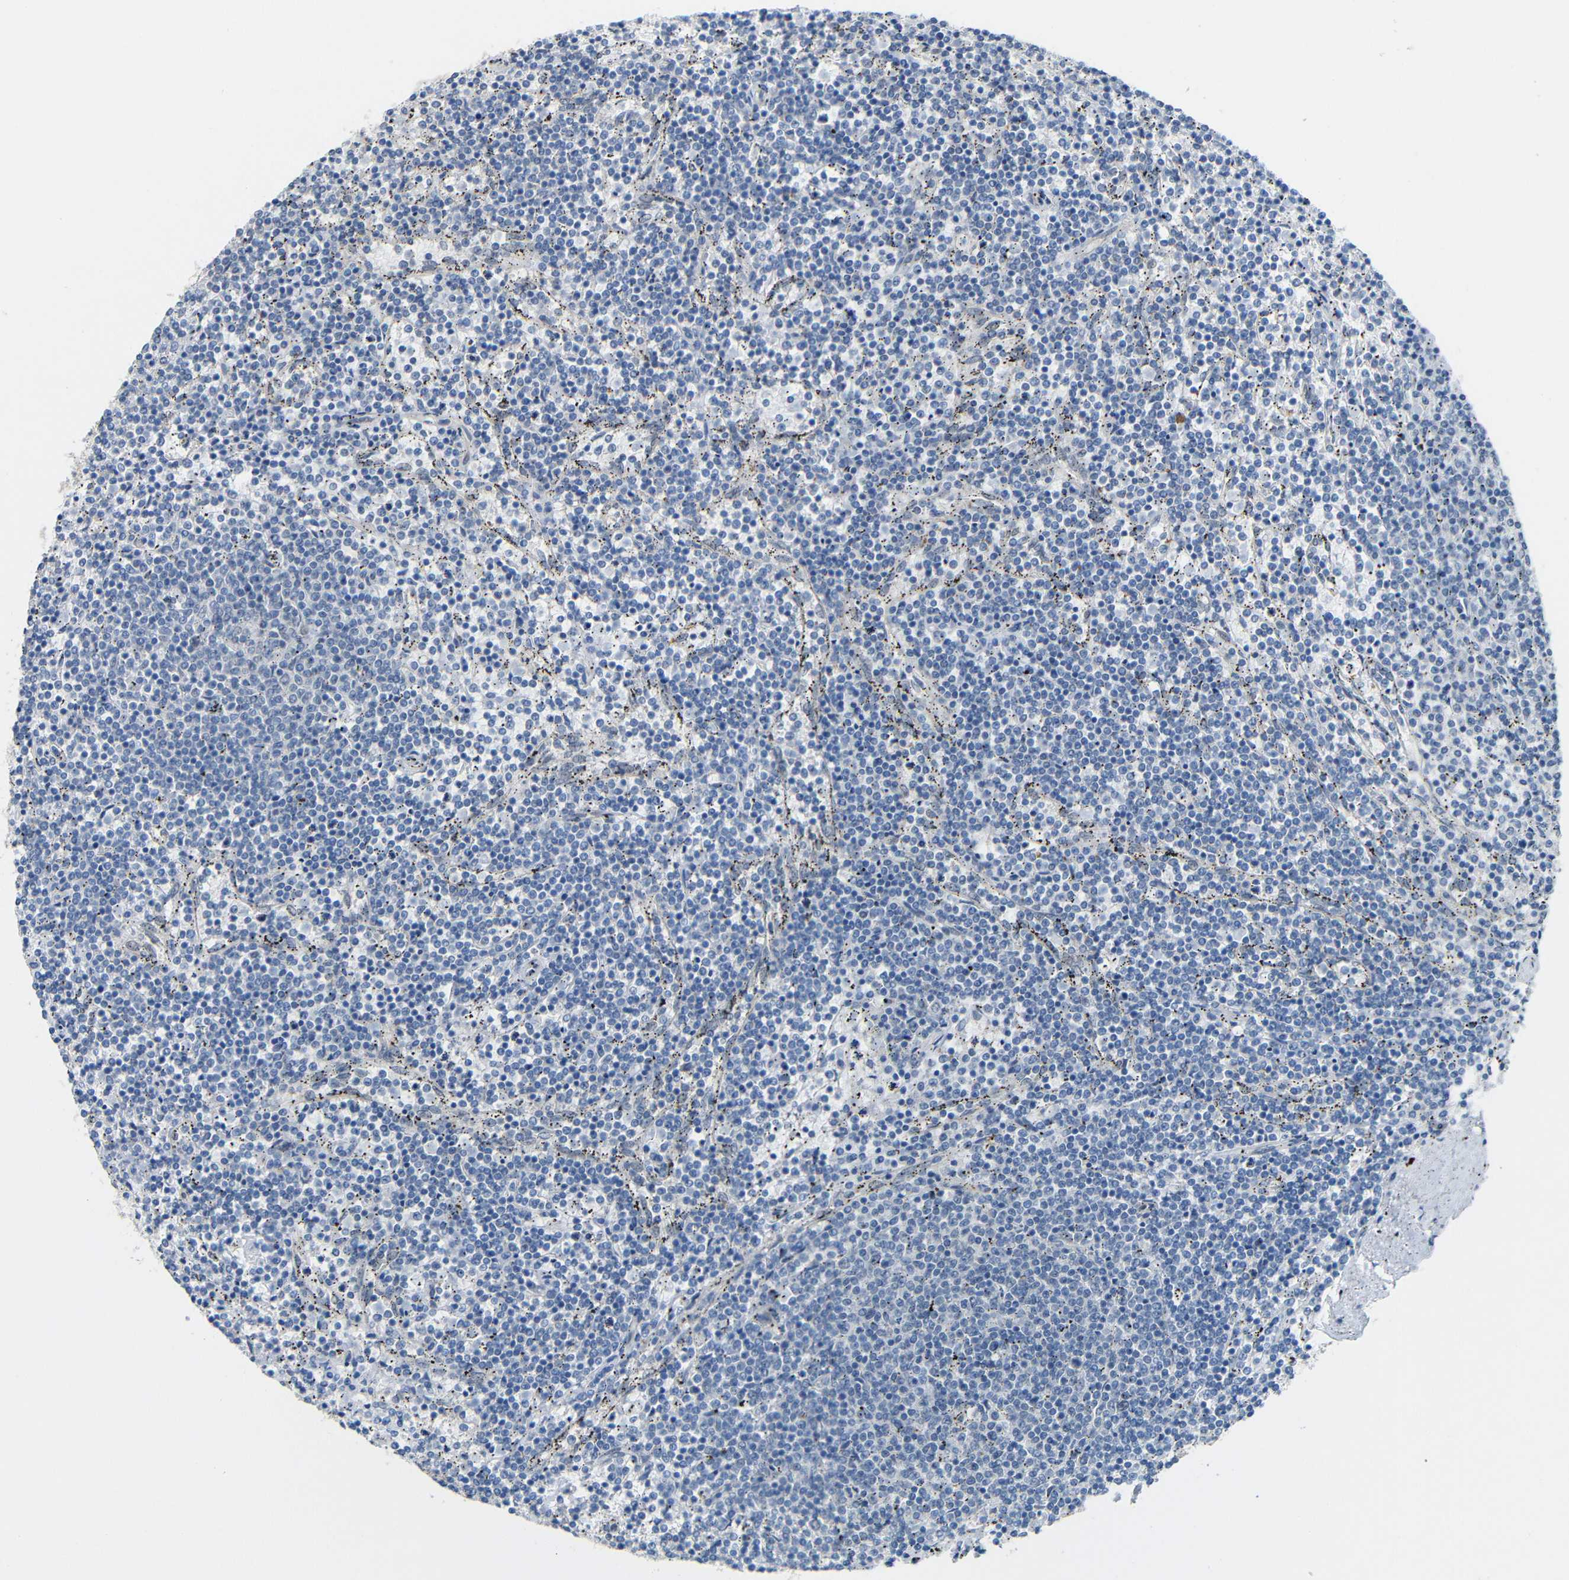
{"staining": {"intensity": "negative", "quantity": "none", "location": "none"}, "tissue": "lymphoma", "cell_type": "Tumor cells", "image_type": "cancer", "snomed": [{"axis": "morphology", "description": "Malignant lymphoma, non-Hodgkin's type, Low grade"}, {"axis": "topography", "description": "Spleen"}], "caption": "Immunohistochemistry of human malignant lymphoma, non-Hodgkin's type (low-grade) exhibits no positivity in tumor cells. (DAB immunohistochemistry (IHC) visualized using brightfield microscopy, high magnification).", "gene": "GPR158", "patient": {"sex": "female", "age": 50}}